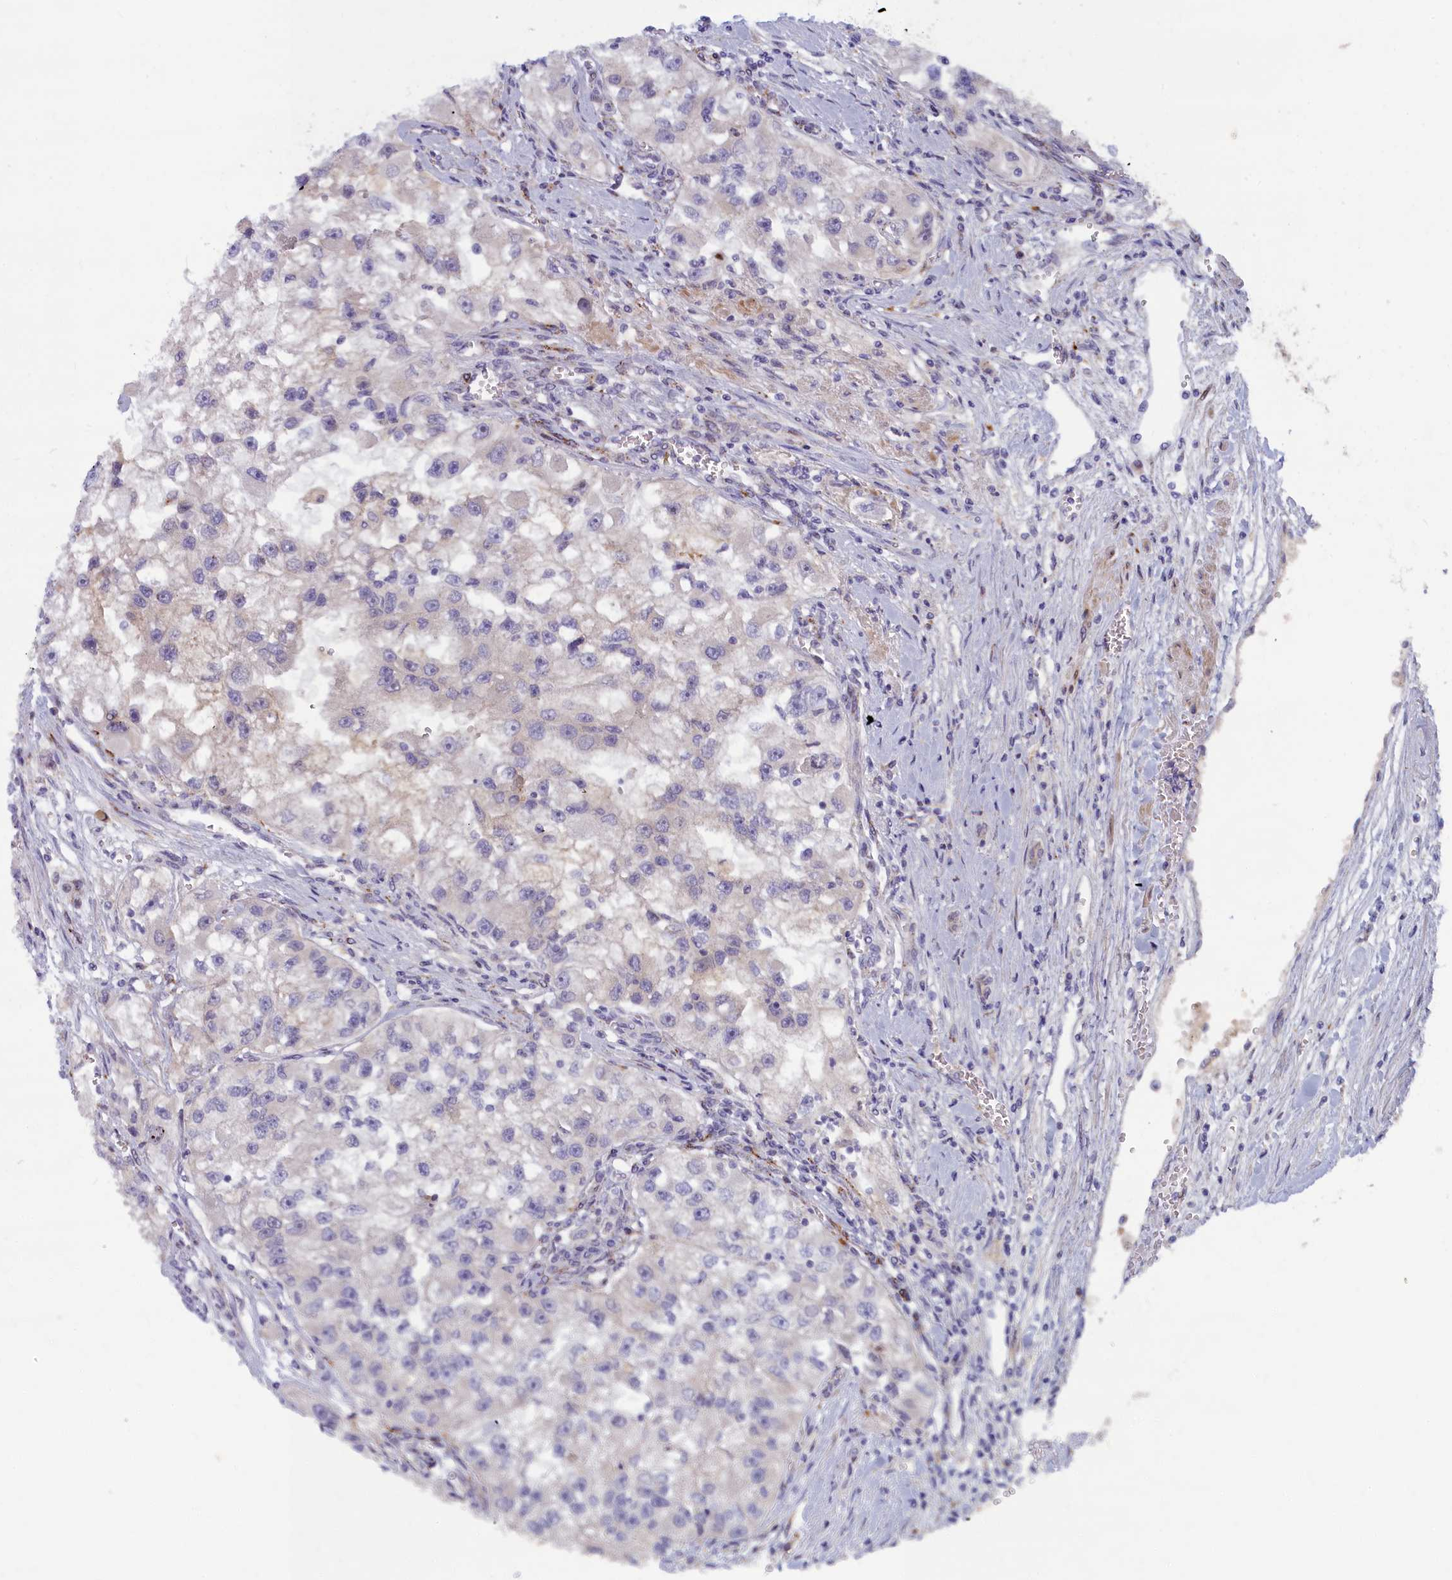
{"staining": {"intensity": "weak", "quantity": "<25%", "location": "cytoplasmic/membranous"}, "tissue": "renal cancer", "cell_type": "Tumor cells", "image_type": "cancer", "snomed": [{"axis": "morphology", "description": "Adenocarcinoma, NOS"}, {"axis": "topography", "description": "Kidney"}], "caption": "Renal cancer was stained to show a protein in brown. There is no significant positivity in tumor cells. The staining is performed using DAB (3,3'-diaminobenzidine) brown chromogen with nuclei counter-stained in using hematoxylin.", "gene": "FCSK", "patient": {"sex": "male", "age": 63}}